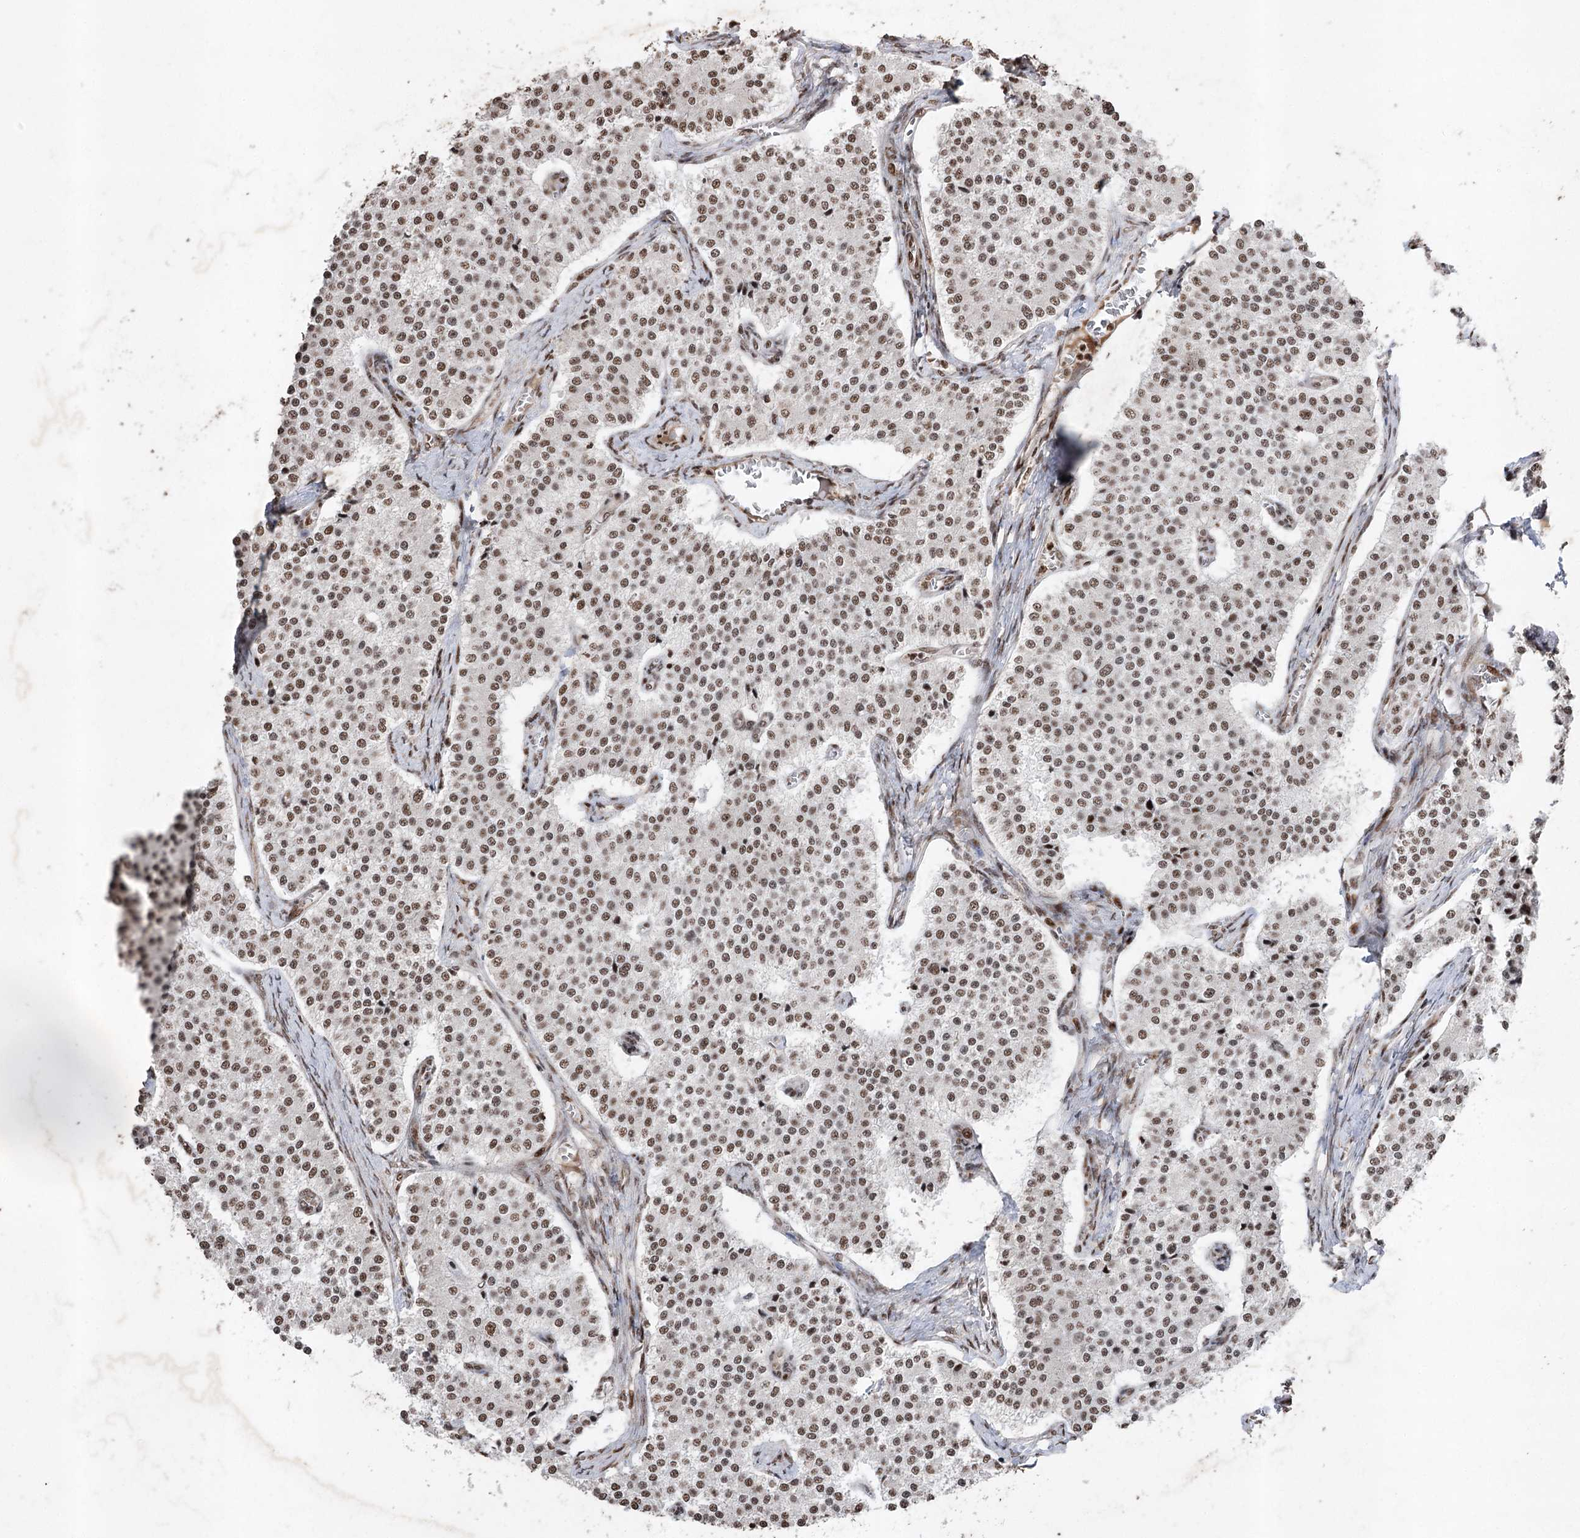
{"staining": {"intensity": "moderate", "quantity": ">75%", "location": "nuclear"}, "tissue": "carcinoid", "cell_type": "Tumor cells", "image_type": "cancer", "snomed": [{"axis": "morphology", "description": "Carcinoid, malignant, NOS"}, {"axis": "topography", "description": "Colon"}], "caption": "Immunohistochemistry (IHC) (DAB (3,3'-diaminobenzidine)) staining of malignant carcinoid exhibits moderate nuclear protein expression in about >75% of tumor cells.", "gene": "PDCD4", "patient": {"sex": "female", "age": 52}}